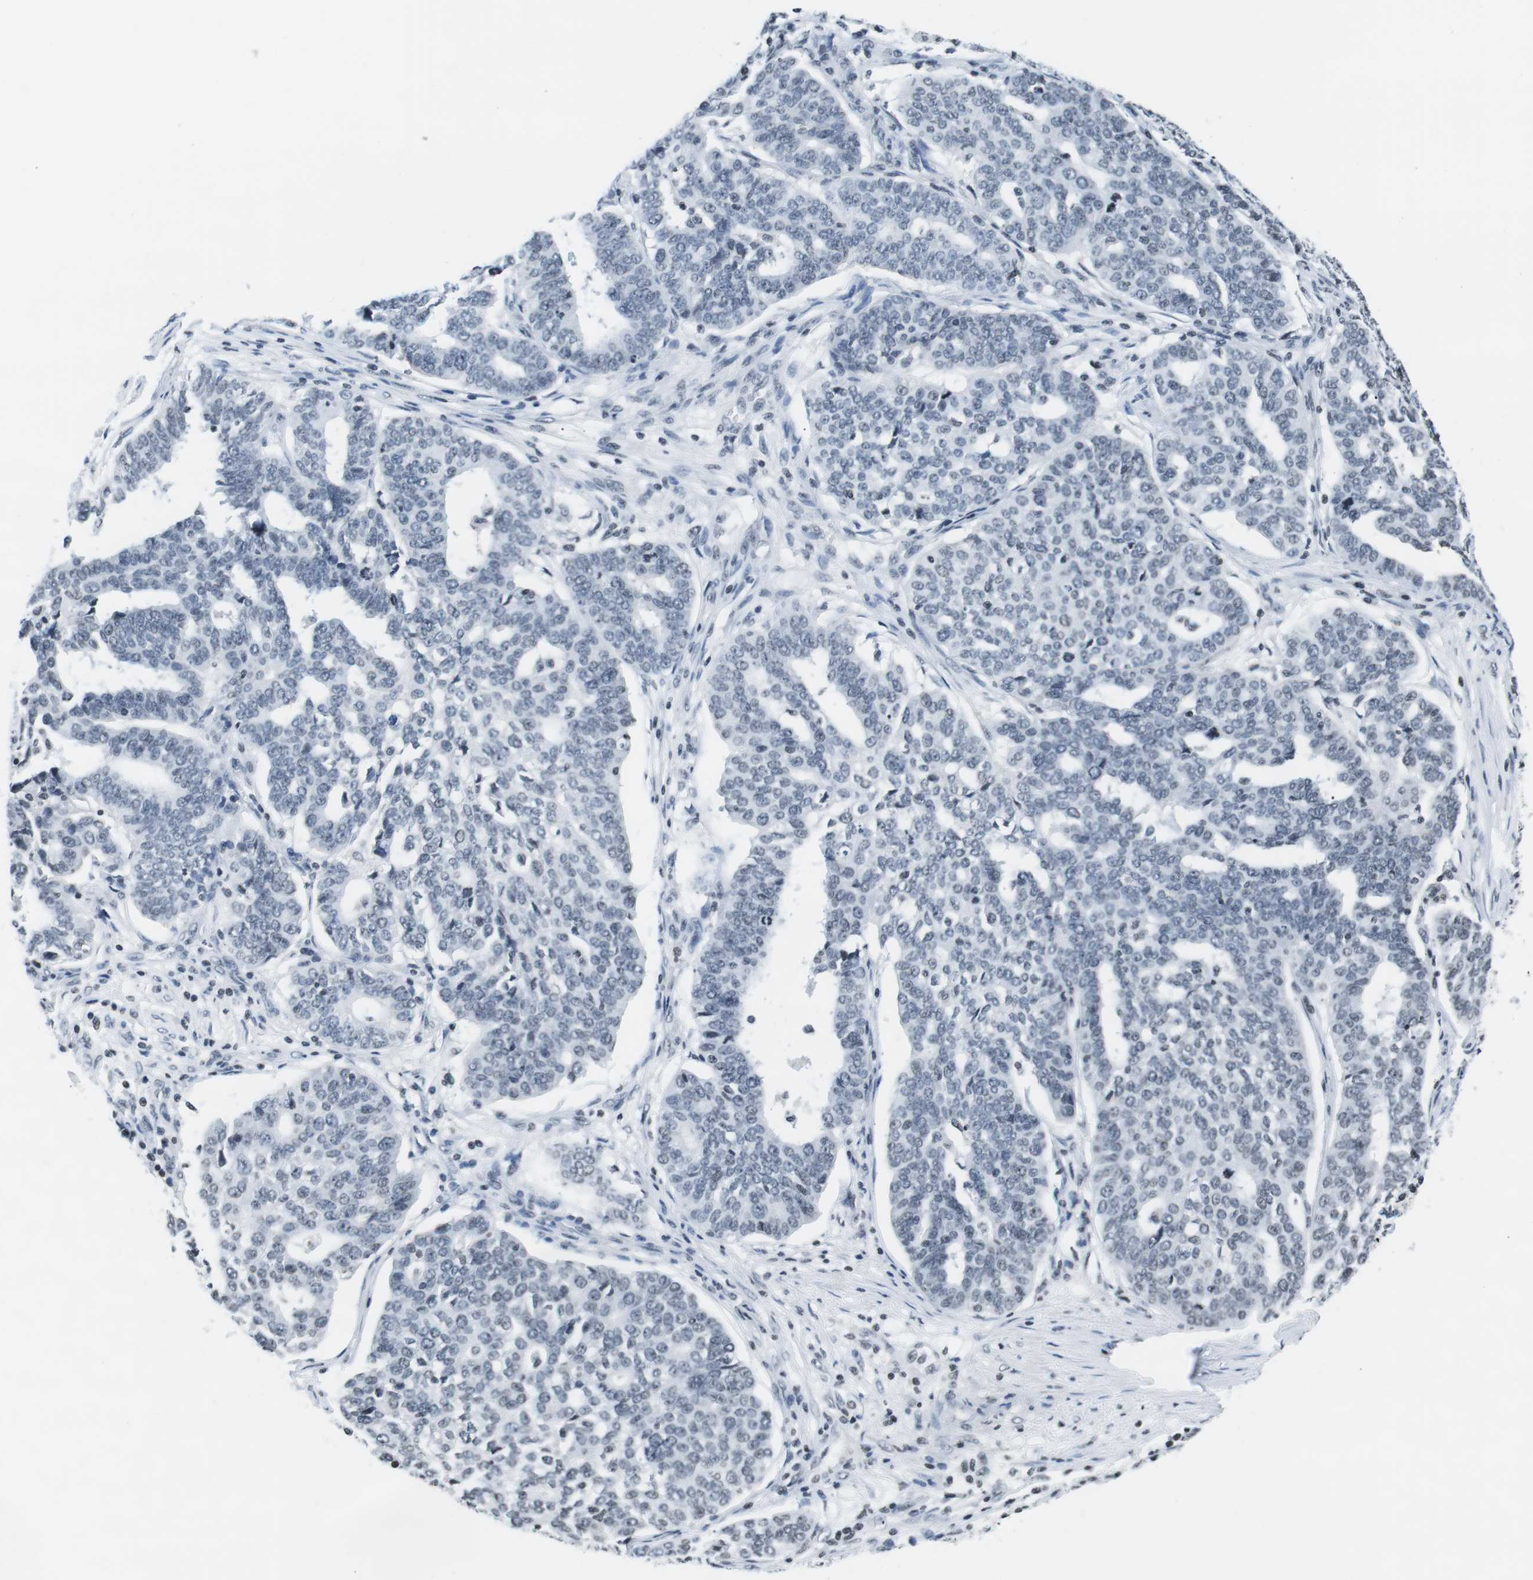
{"staining": {"intensity": "negative", "quantity": "none", "location": "none"}, "tissue": "ovarian cancer", "cell_type": "Tumor cells", "image_type": "cancer", "snomed": [{"axis": "morphology", "description": "Cystadenocarcinoma, serous, NOS"}, {"axis": "topography", "description": "Ovary"}], "caption": "High magnification brightfield microscopy of serous cystadenocarcinoma (ovarian) stained with DAB (3,3'-diaminobenzidine) (brown) and counterstained with hematoxylin (blue): tumor cells show no significant staining.", "gene": "E2F2", "patient": {"sex": "female", "age": 59}}